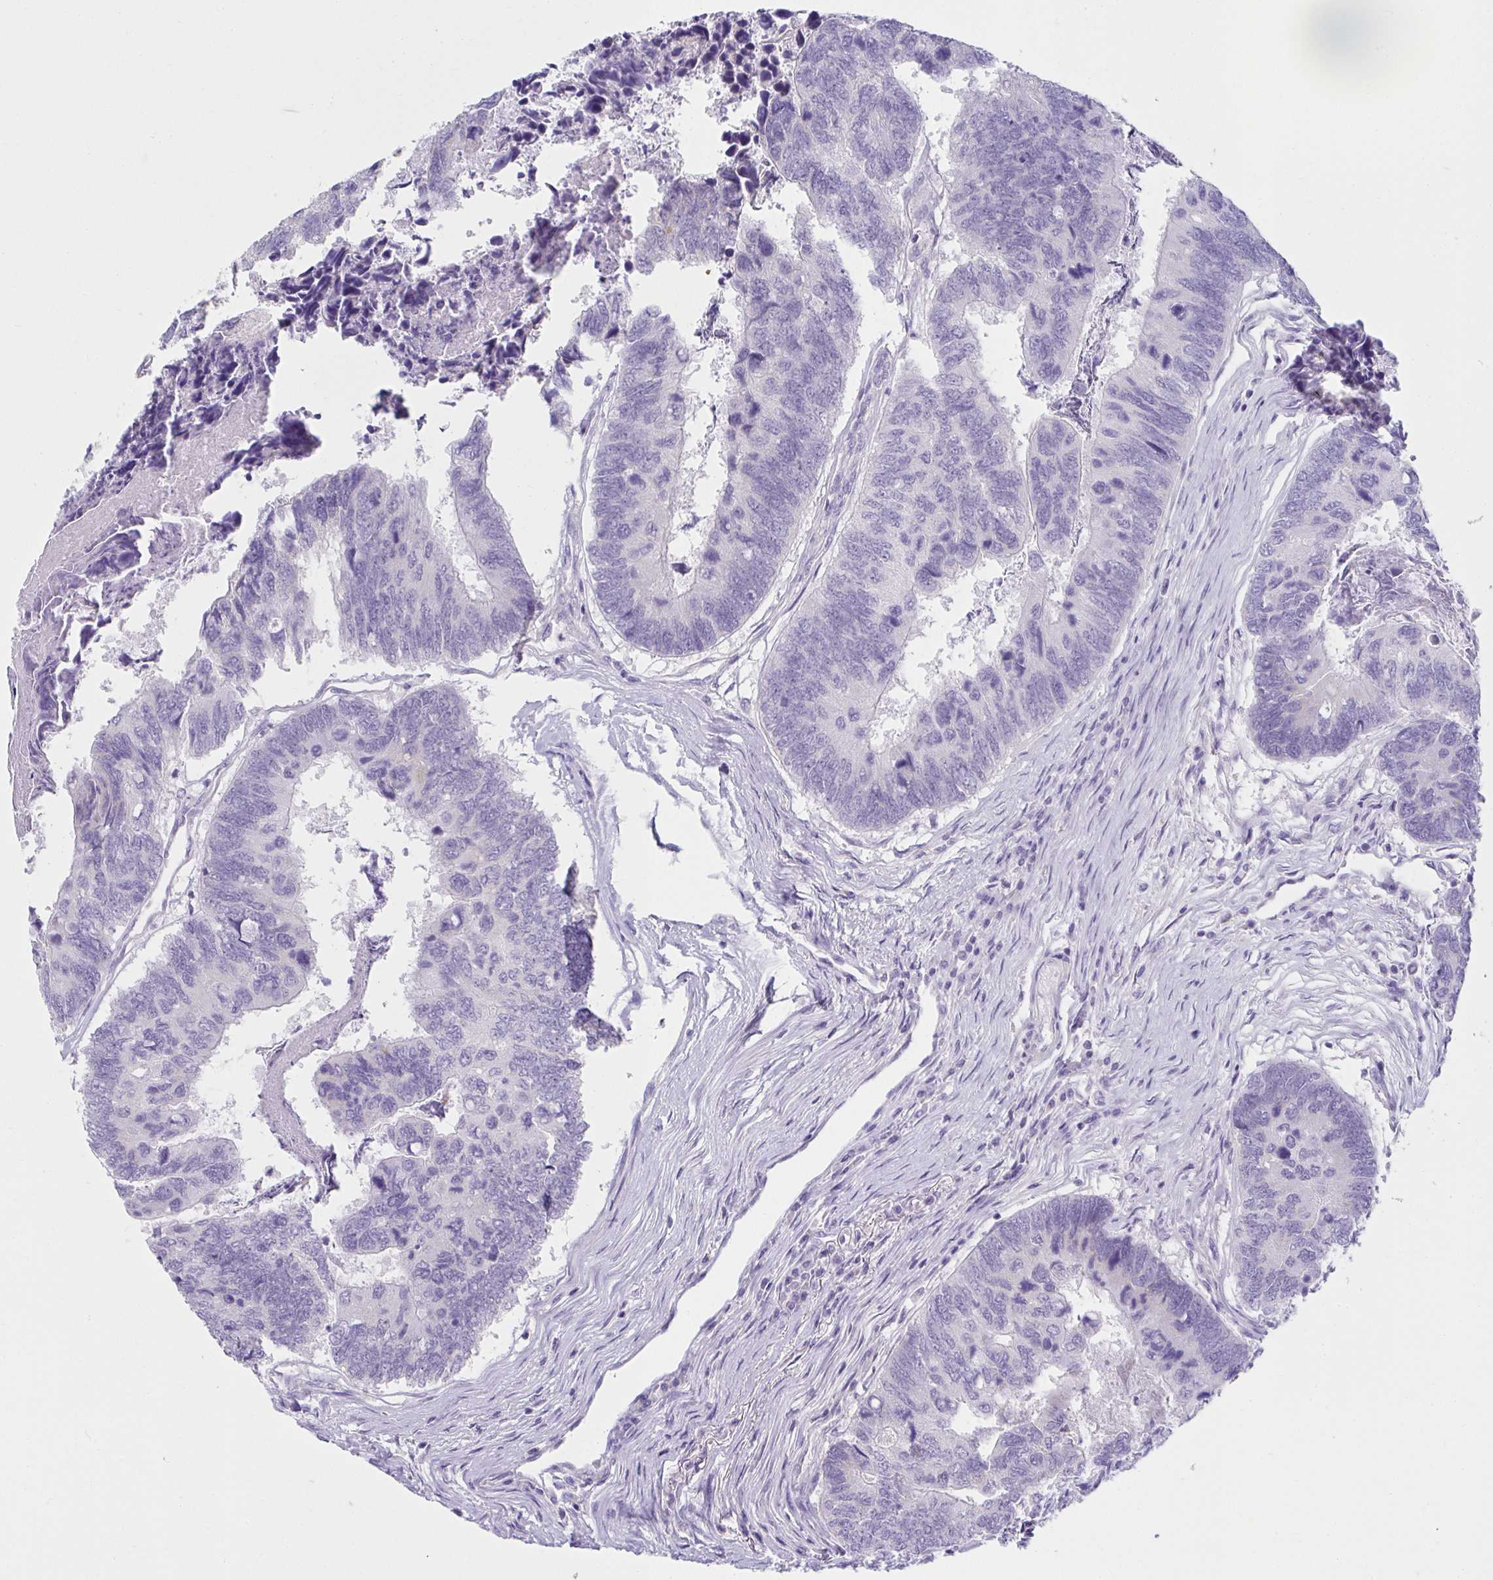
{"staining": {"intensity": "negative", "quantity": "none", "location": "none"}, "tissue": "colorectal cancer", "cell_type": "Tumor cells", "image_type": "cancer", "snomed": [{"axis": "morphology", "description": "Adenocarcinoma, NOS"}, {"axis": "topography", "description": "Colon"}], "caption": "The micrograph displays no staining of tumor cells in colorectal cancer (adenocarcinoma).", "gene": "CXCR1", "patient": {"sex": "female", "age": 67}}